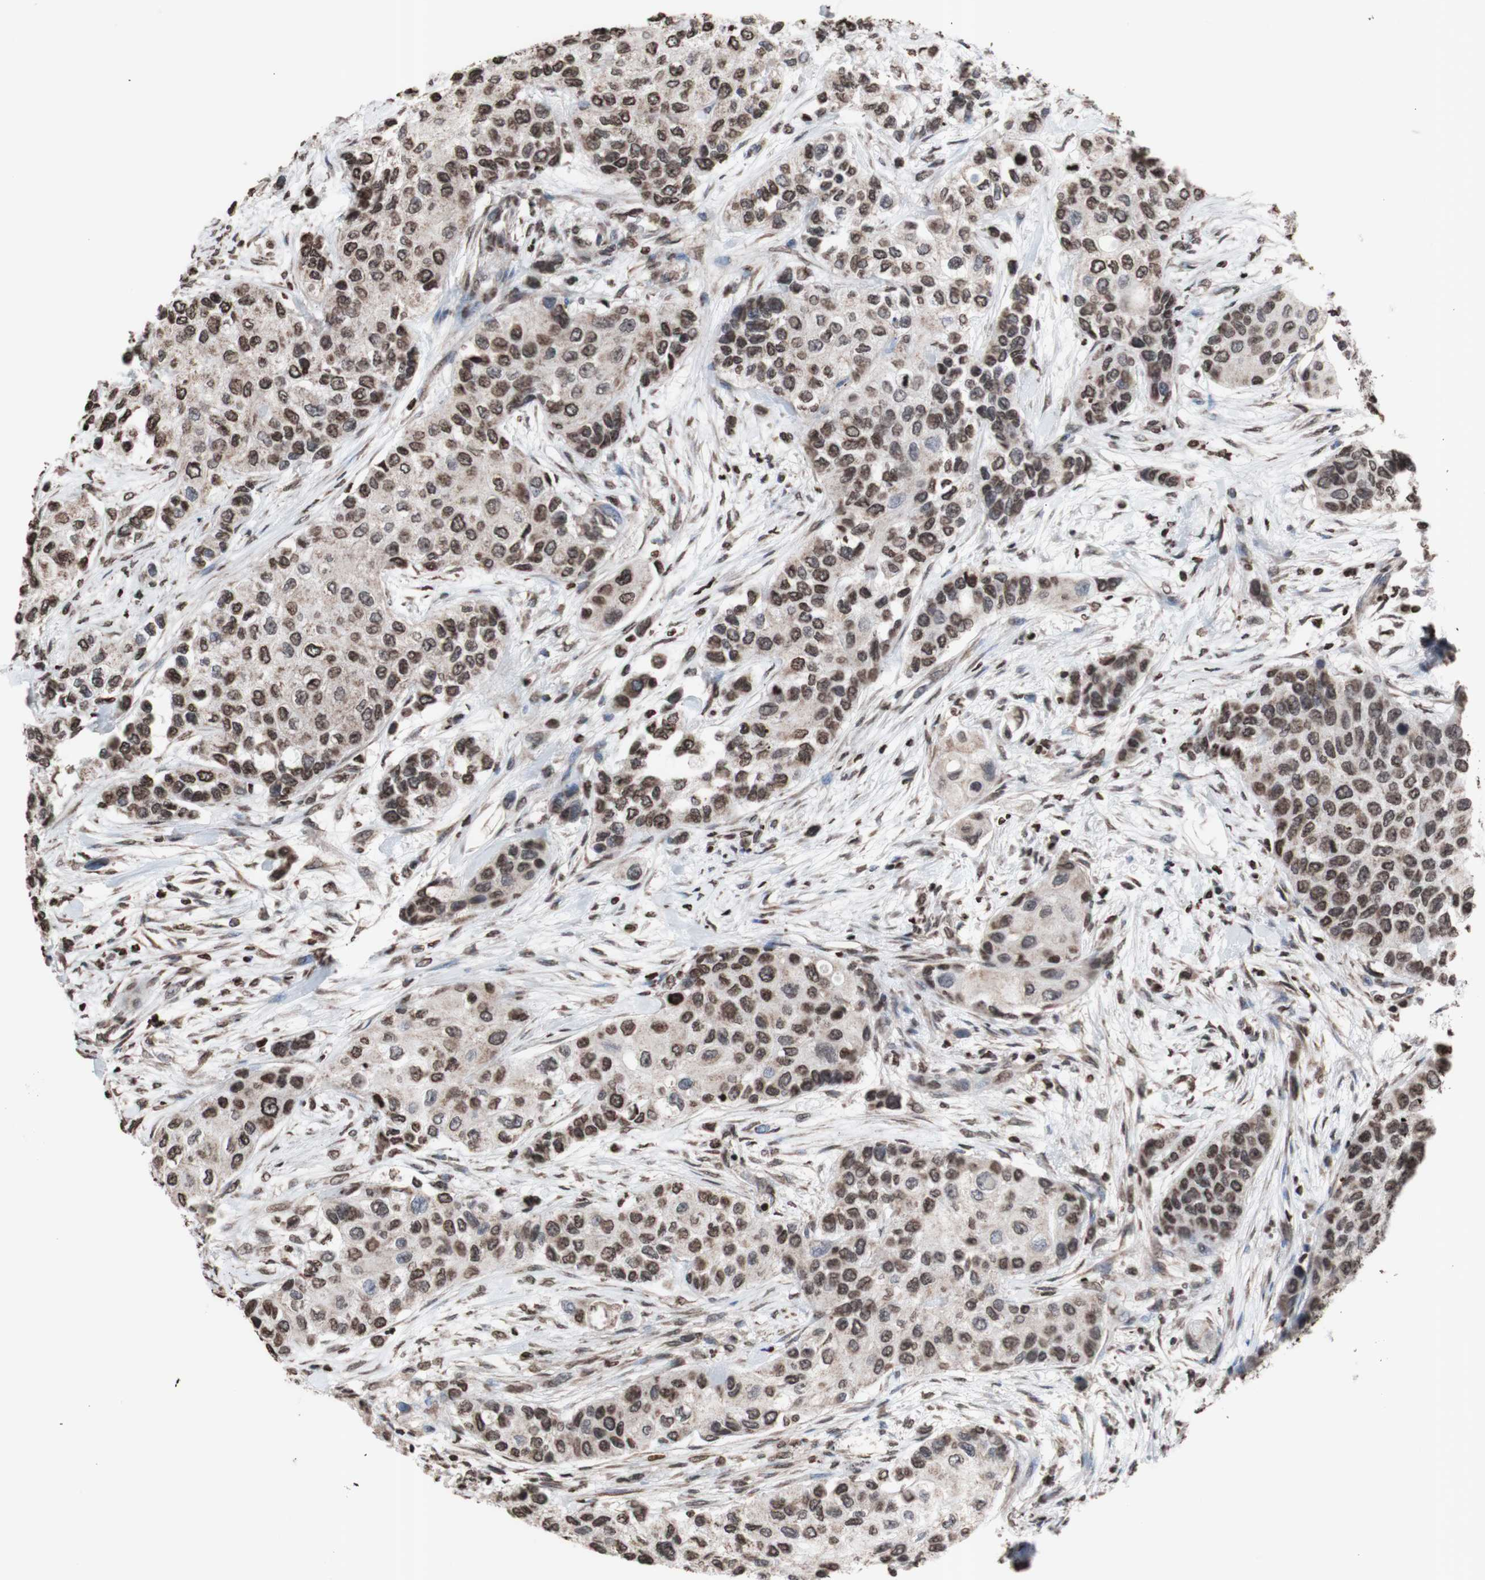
{"staining": {"intensity": "moderate", "quantity": ">75%", "location": "nuclear"}, "tissue": "urothelial cancer", "cell_type": "Tumor cells", "image_type": "cancer", "snomed": [{"axis": "morphology", "description": "Urothelial carcinoma, High grade"}, {"axis": "topography", "description": "Urinary bladder"}], "caption": "Brown immunohistochemical staining in human high-grade urothelial carcinoma exhibits moderate nuclear positivity in approximately >75% of tumor cells.", "gene": "SNAI2", "patient": {"sex": "female", "age": 56}}